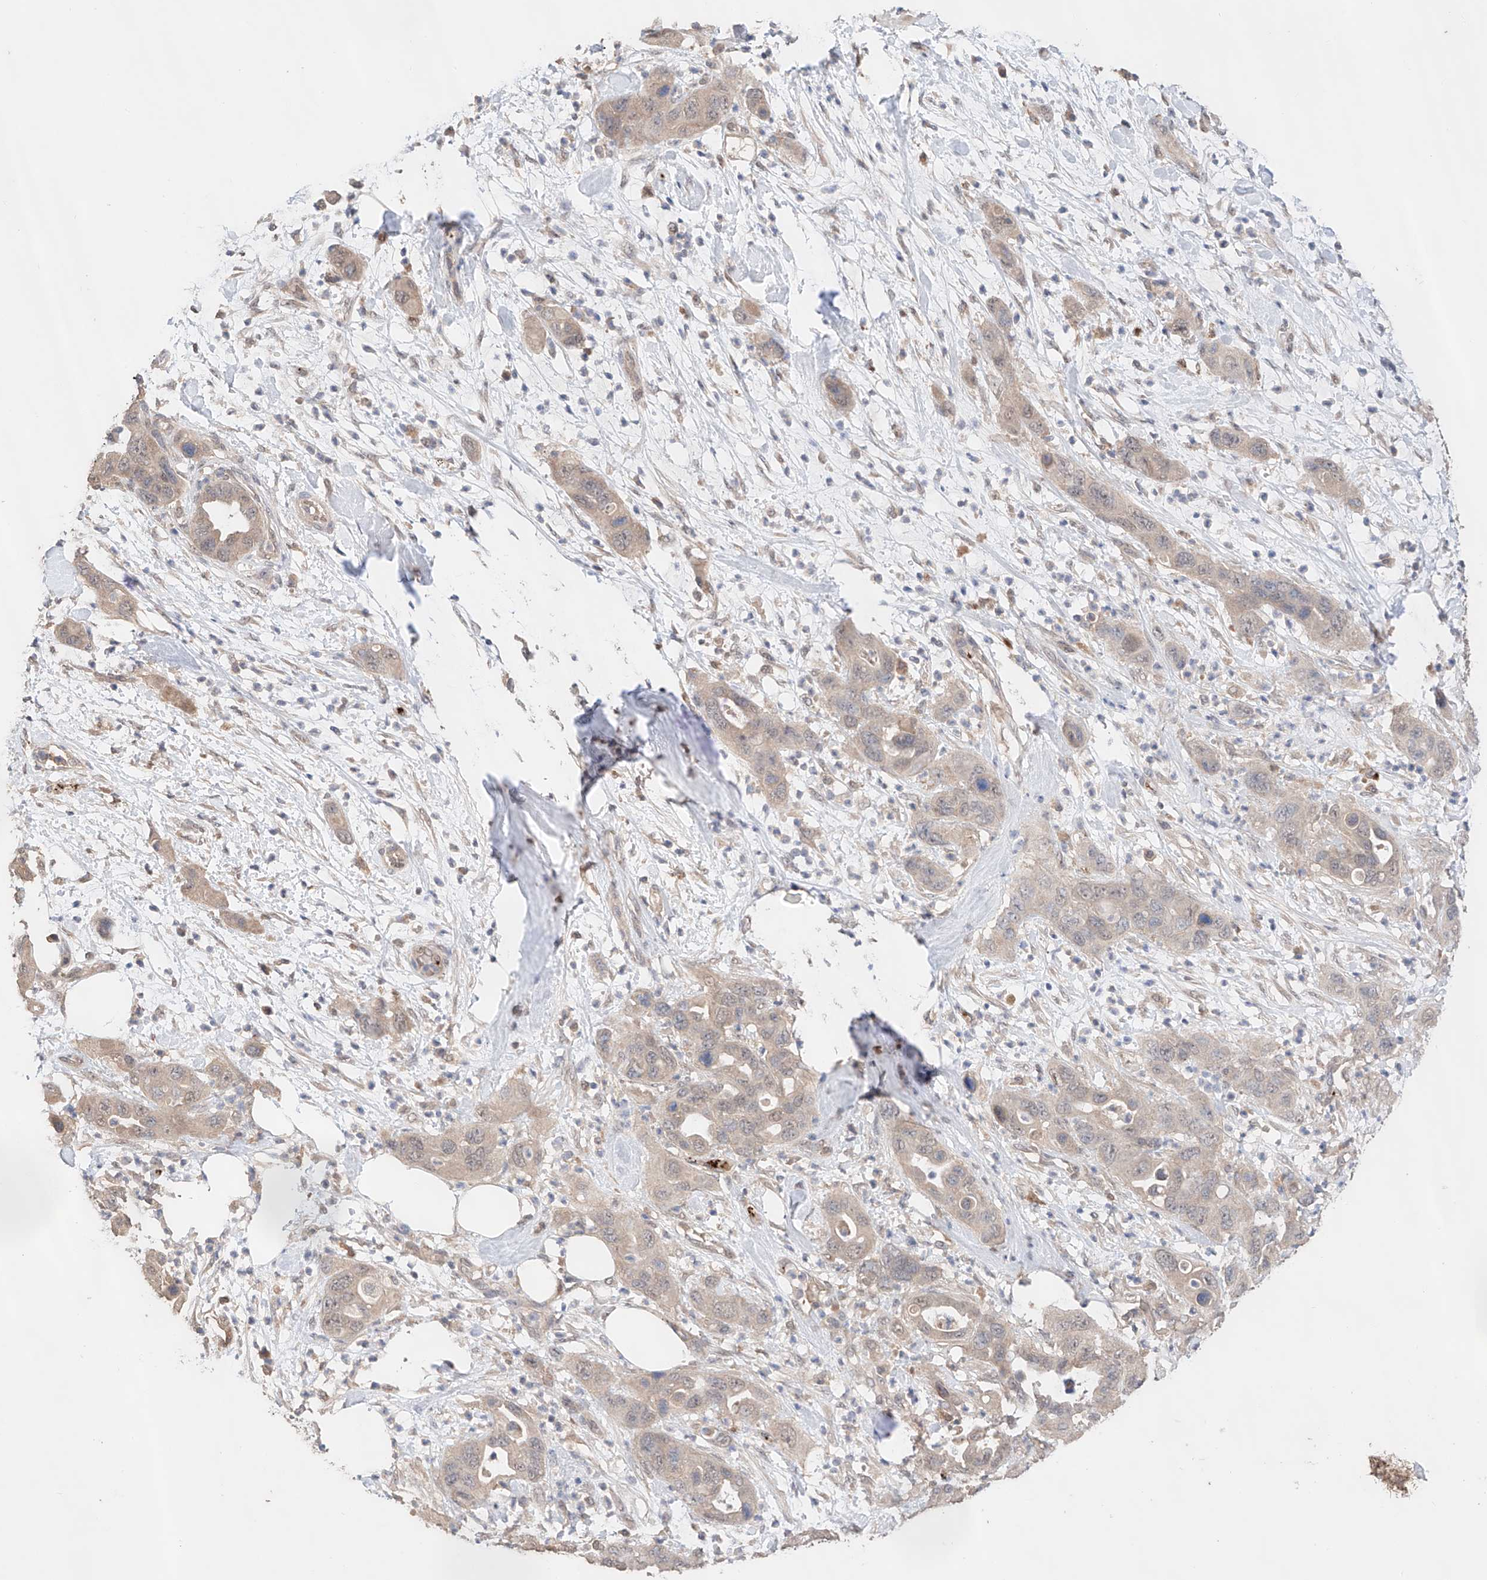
{"staining": {"intensity": "weak", "quantity": "<25%", "location": "cytoplasmic/membranous,nuclear"}, "tissue": "pancreatic cancer", "cell_type": "Tumor cells", "image_type": "cancer", "snomed": [{"axis": "morphology", "description": "Adenocarcinoma, NOS"}, {"axis": "topography", "description": "Pancreas"}], "caption": "Pancreatic adenocarcinoma was stained to show a protein in brown. There is no significant positivity in tumor cells.", "gene": "ZFHX2", "patient": {"sex": "female", "age": 71}}